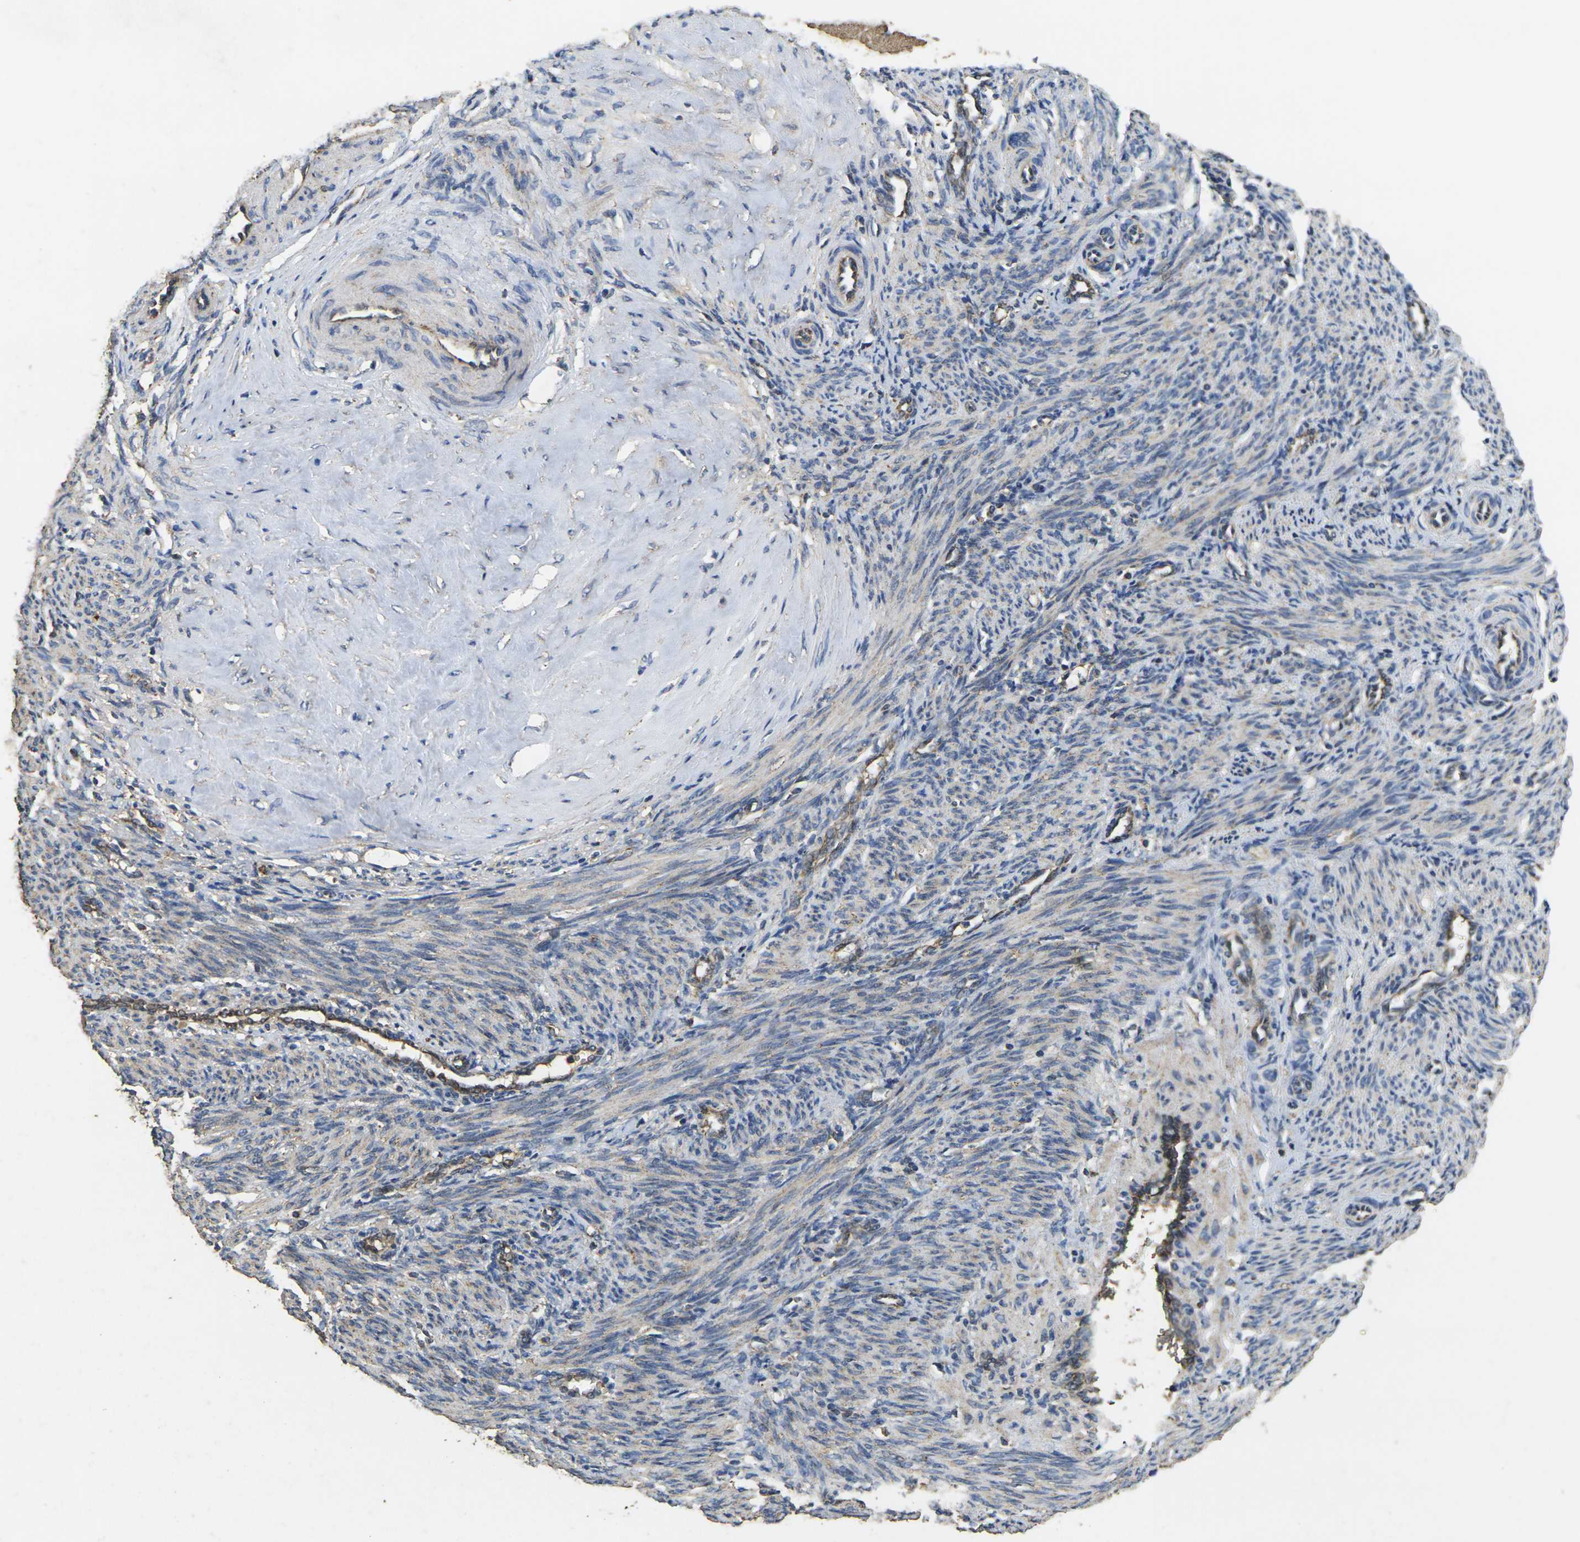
{"staining": {"intensity": "weak", "quantity": ">75%", "location": "cytoplasmic/membranous"}, "tissue": "smooth muscle", "cell_type": "Smooth muscle cells", "image_type": "normal", "snomed": [{"axis": "morphology", "description": "Normal tissue, NOS"}, {"axis": "topography", "description": "Endometrium"}], "caption": "Immunohistochemistry image of normal smooth muscle: human smooth muscle stained using immunohistochemistry (IHC) exhibits low levels of weak protein expression localized specifically in the cytoplasmic/membranous of smooth muscle cells, appearing as a cytoplasmic/membranous brown color.", "gene": "MAPK11", "patient": {"sex": "female", "age": 33}}